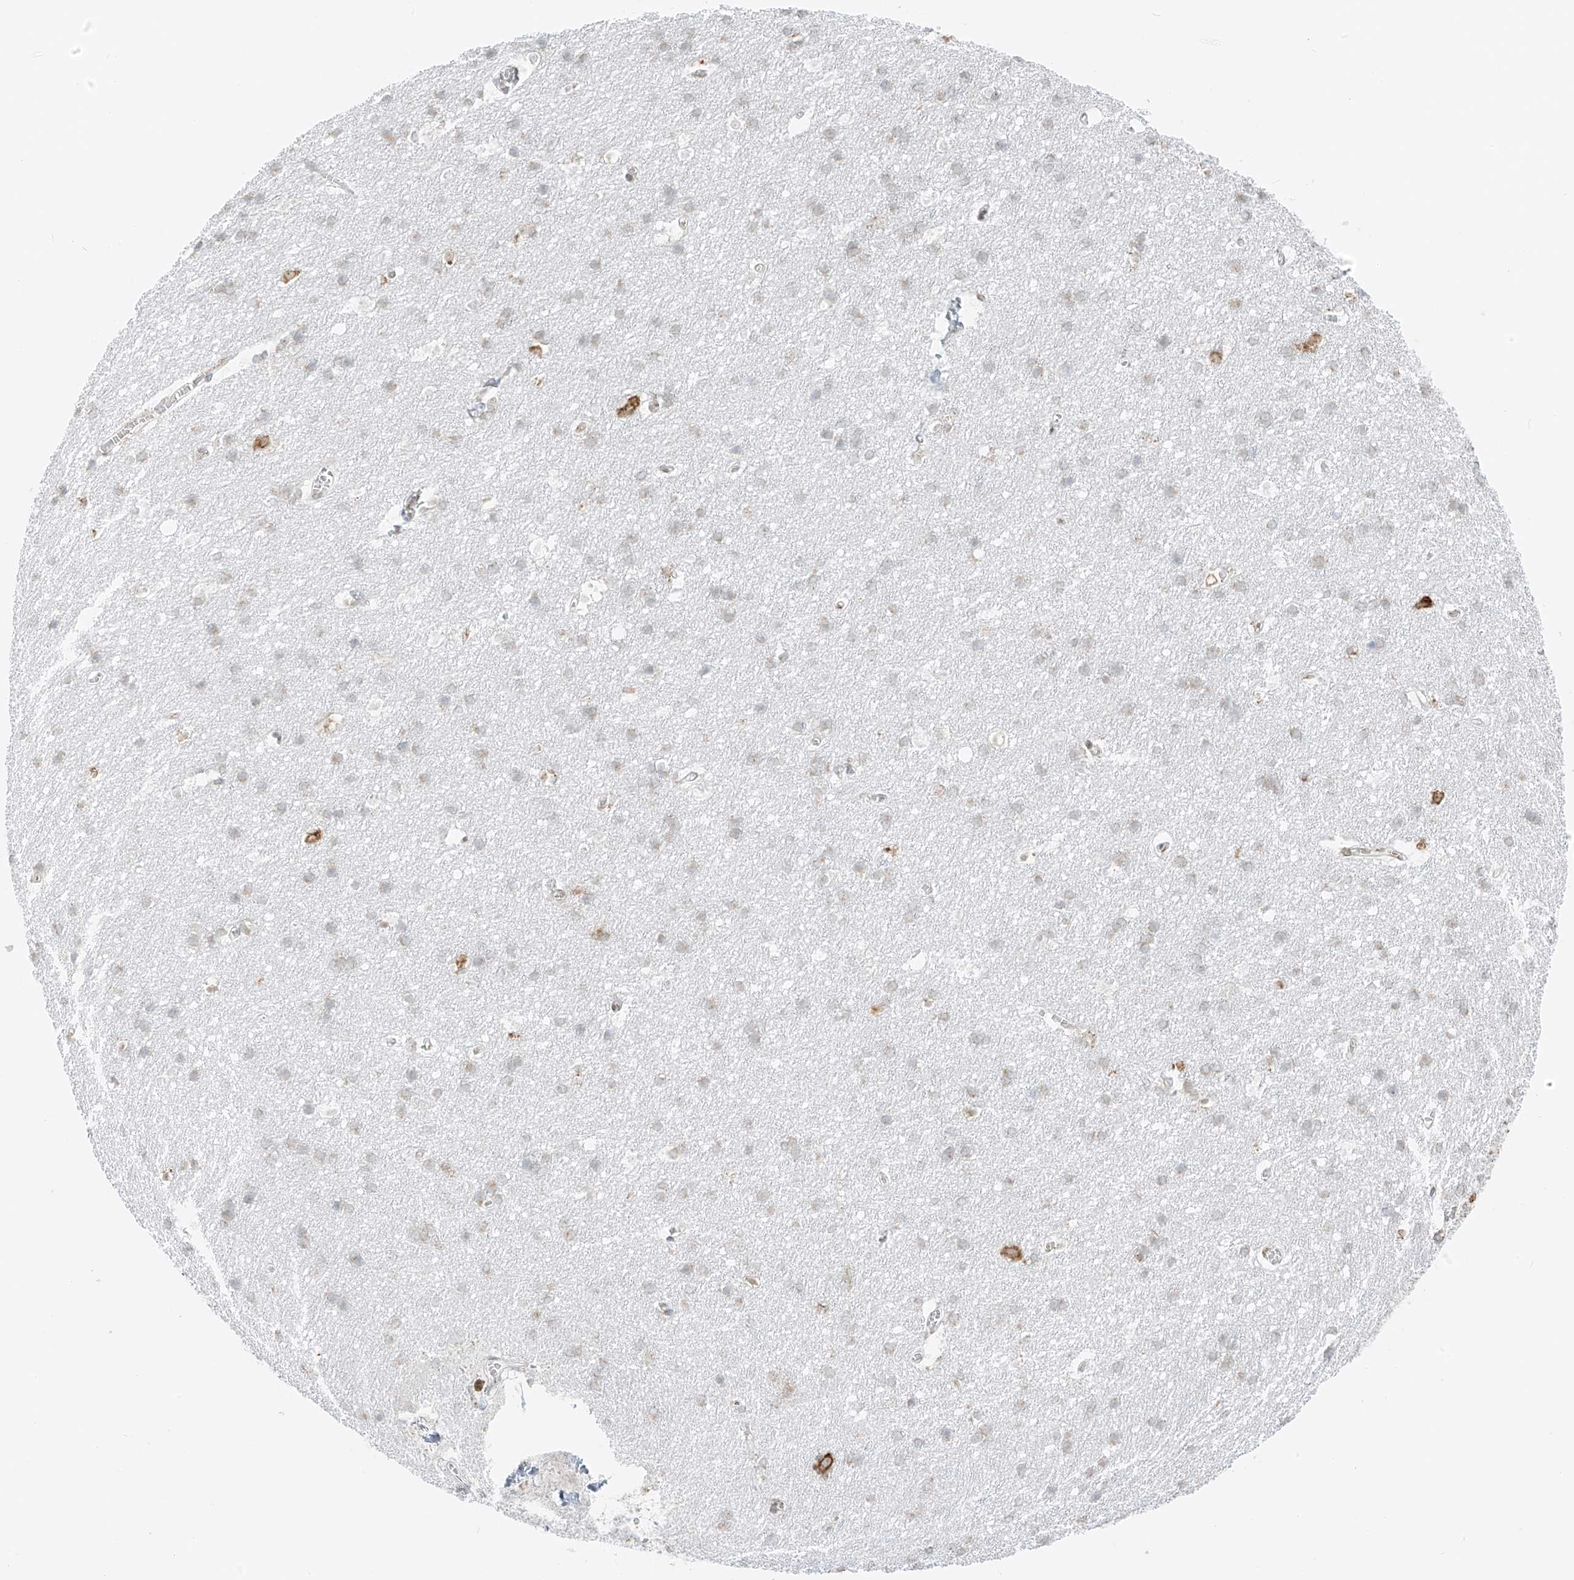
{"staining": {"intensity": "negative", "quantity": "none", "location": "none"}, "tissue": "cerebral cortex", "cell_type": "Endothelial cells", "image_type": "normal", "snomed": [{"axis": "morphology", "description": "Normal tissue, NOS"}, {"axis": "topography", "description": "Cerebral cortex"}], "caption": "A high-resolution micrograph shows immunohistochemistry staining of benign cerebral cortex, which exhibits no significant positivity in endothelial cells.", "gene": "LRRC59", "patient": {"sex": "male", "age": 54}}